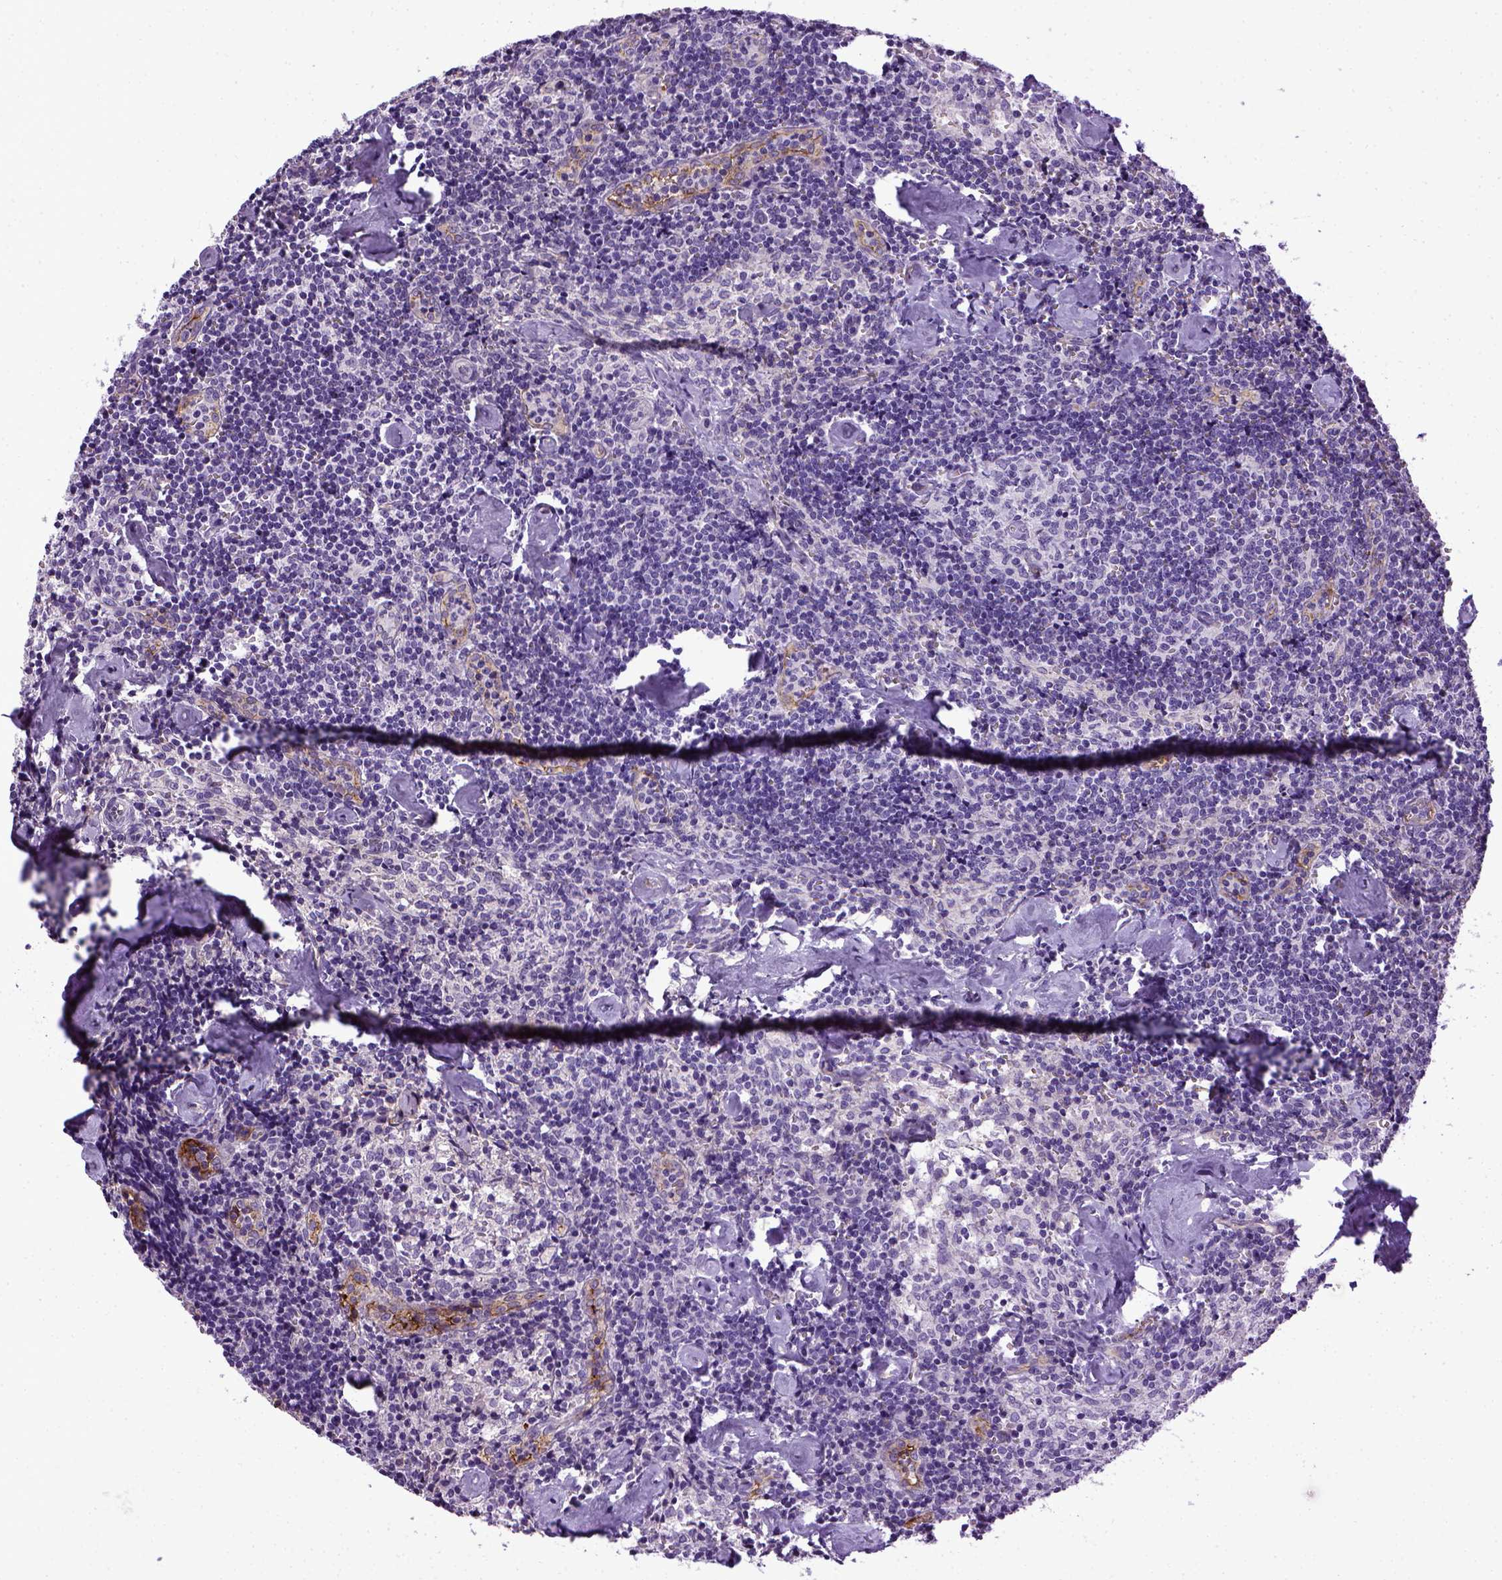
{"staining": {"intensity": "negative", "quantity": "none", "location": "none"}, "tissue": "lymph node", "cell_type": "Germinal center cells", "image_type": "normal", "snomed": [{"axis": "morphology", "description": "Normal tissue, NOS"}, {"axis": "topography", "description": "Lymph node"}], "caption": "This photomicrograph is of benign lymph node stained with immunohistochemistry (IHC) to label a protein in brown with the nuclei are counter-stained blue. There is no staining in germinal center cells.", "gene": "ENG", "patient": {"sex": "female", "age": 50}}